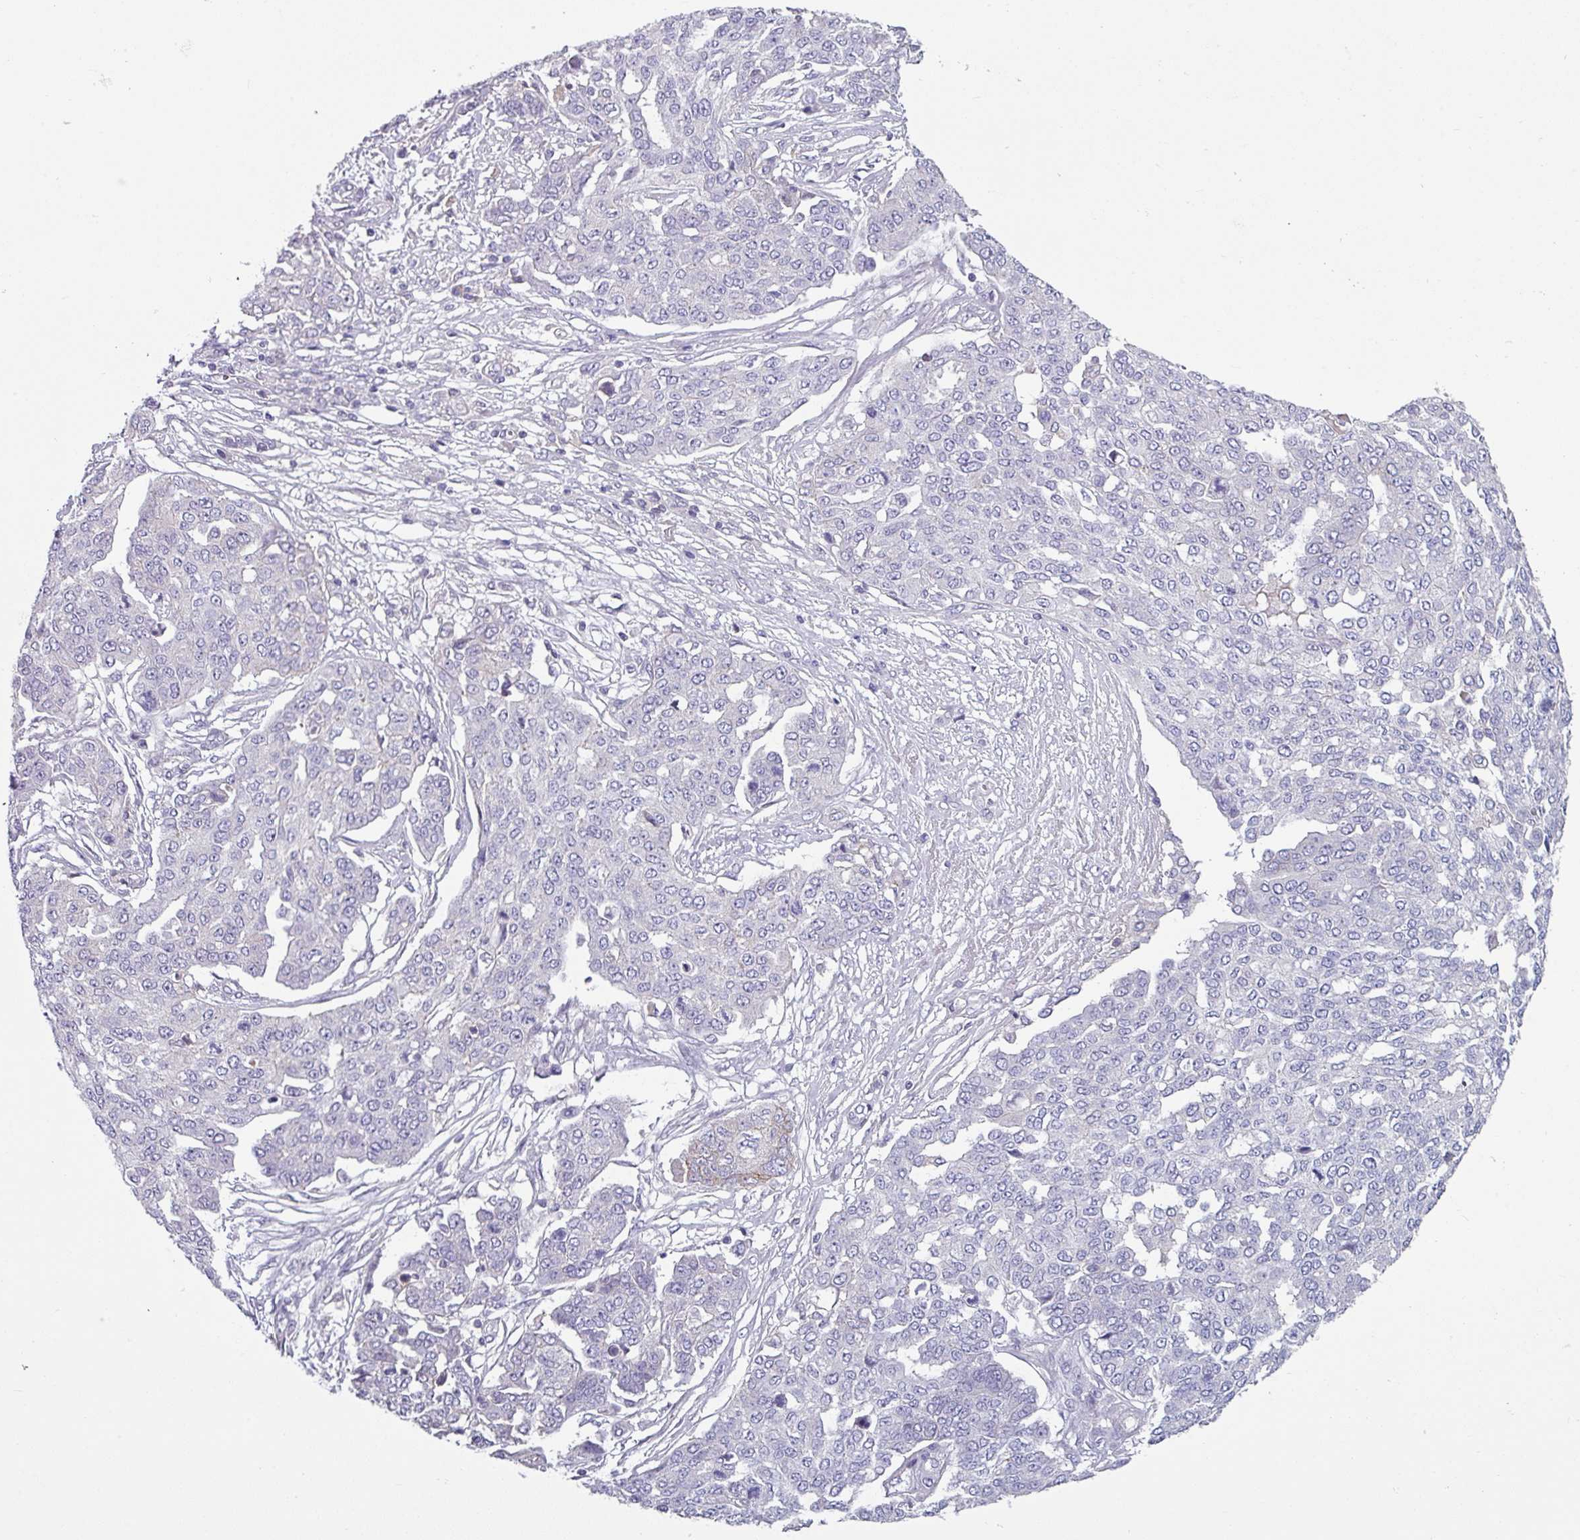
{"staining": {"intensity": "negative", "quantity": "none", "location": "none"}, "tissue": "ovarian cancer", "cell_type": "Tumor cells", "image_type": "cancer", "snomed": [{"axis": "morphology", "description": "Cystadenocarcinoma, serous, NOS"}, {"axis": "topography", "description": "Soft tissue"}, {"axis": "topography", "description": "Ovary"}], "caption": "Serous cystadenocarcinoma (ovarian) was stained to show a protein in brown. There is no significant staining in tumor cells.", "gene": "TMEM132A", "patient": {"sex": "female", "age": 57}}